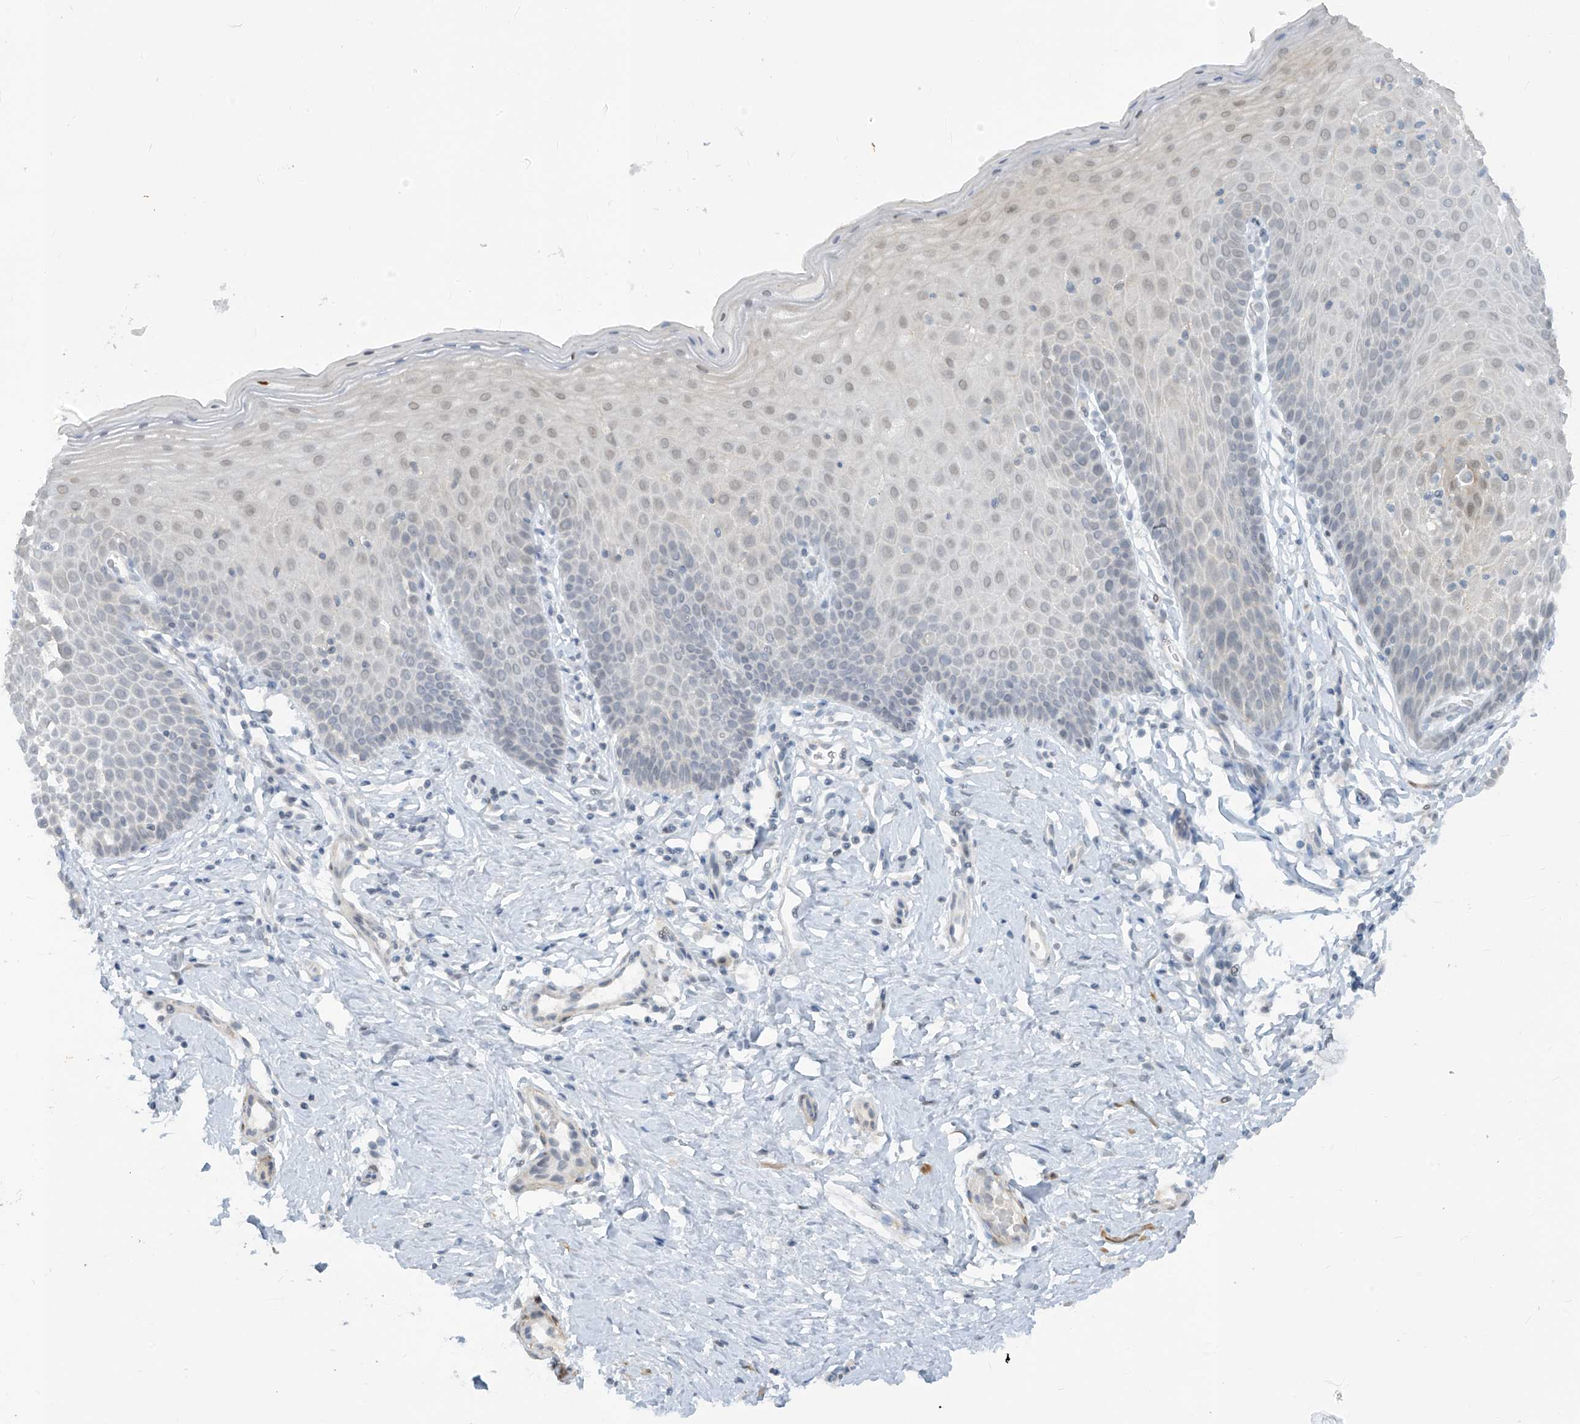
{"staining": {"intensity": "weak", "quantity": "25%-75%", "location": "nuclear"}, "tissue": "cervix", "cell_type": "Squamous epithelial cells", "image_type": "normal", "snomed": [{"axis": "morphology", "description": "Normal tissue, NOS"}, {"axis": "topography", "description": "Cervix"}], "caption": "A high-resolution histopathology image shows immunohistochemistry staining of benign cervix, which exhibits weak nuclear expression in approximately 25%-75% of squamous epithelial cells. (Brightfield microscopy of DAB IHC at high magnification).", "gene": "METAP1D", "patient": {"sex": "female", "age": 36}}